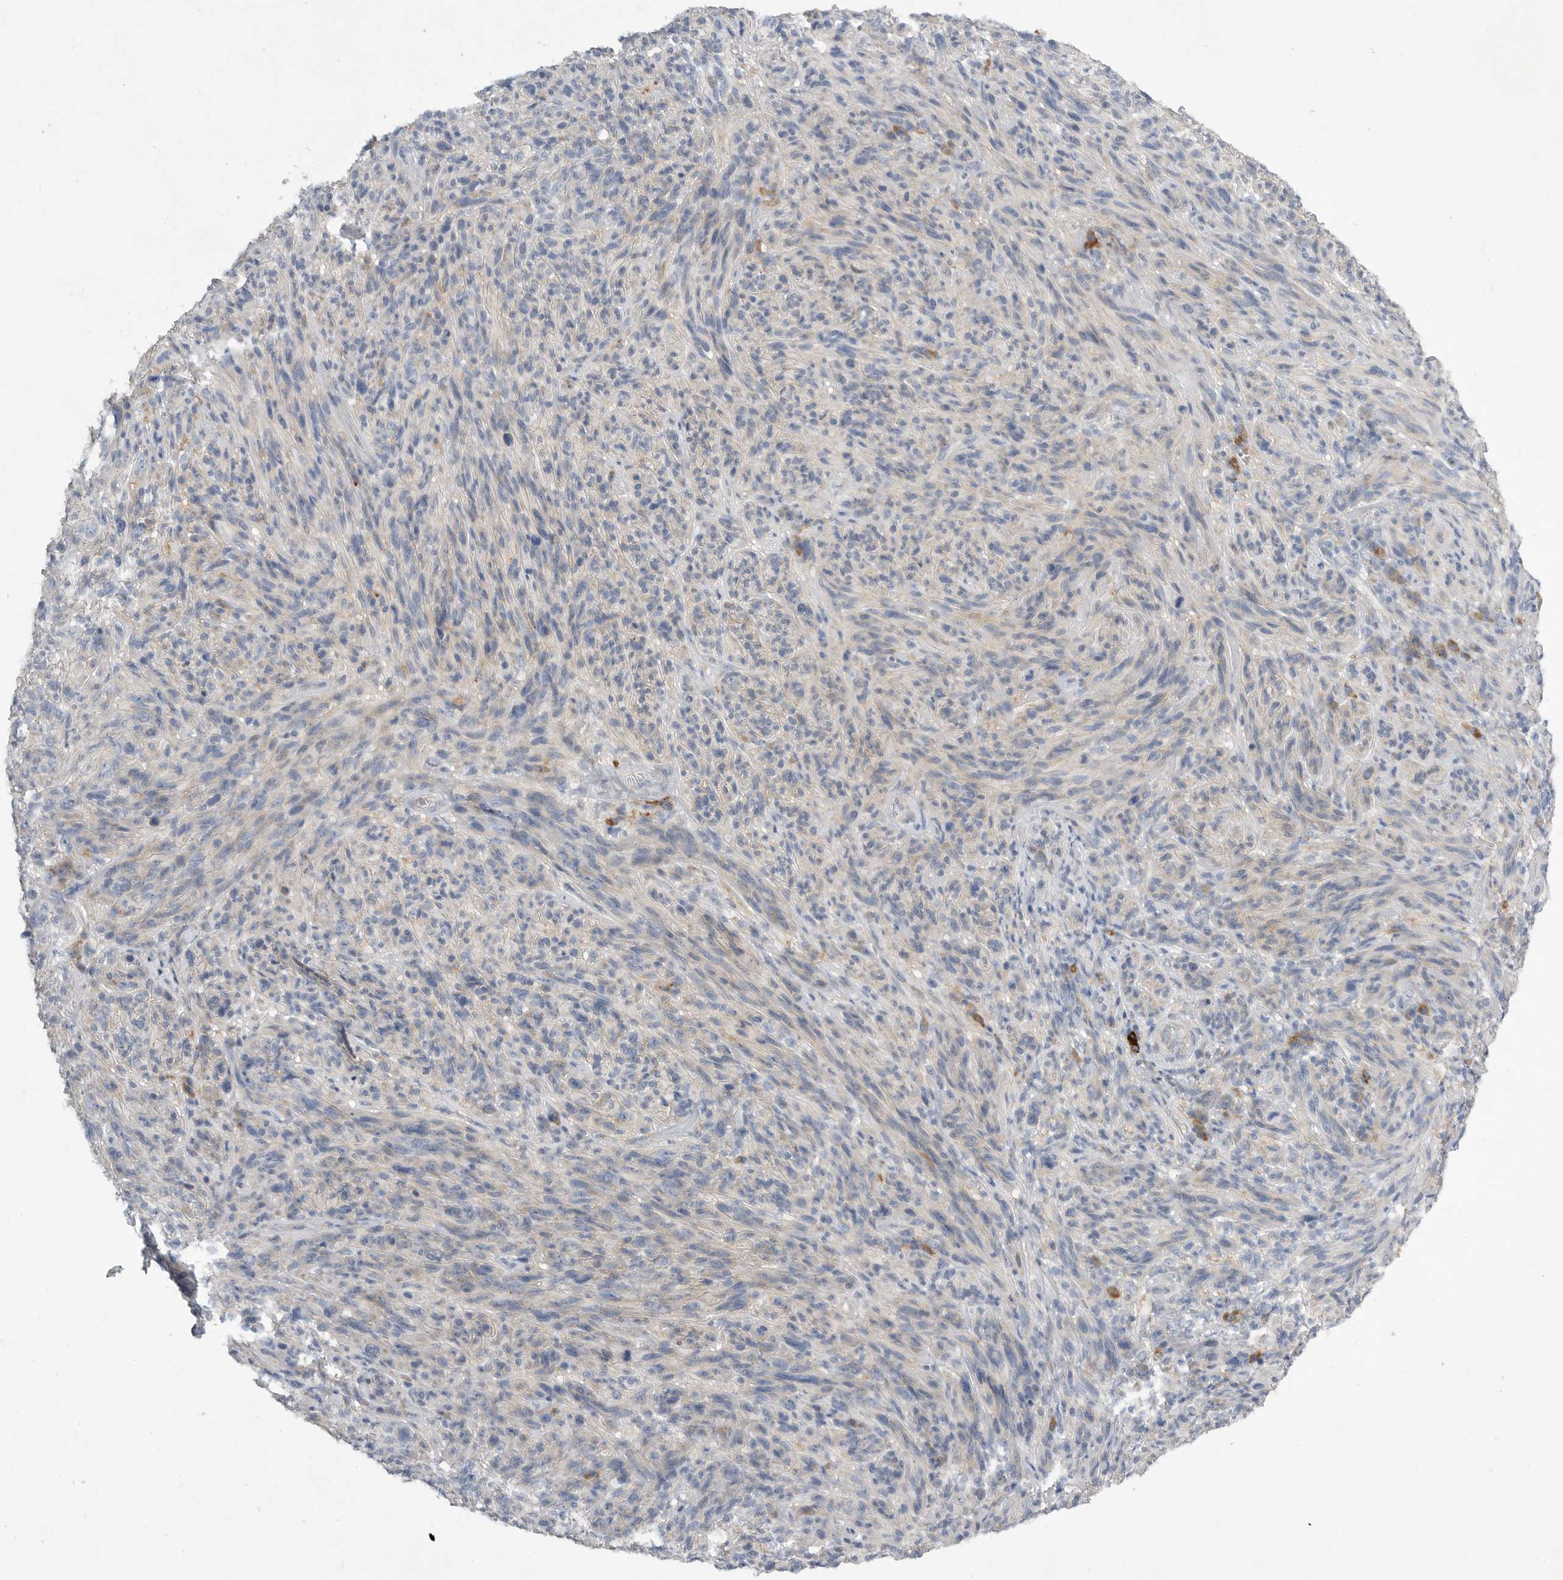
{"staining": {"intensity": "negative", "quantity": "none", "location": "none"}, "tissue": "melanoma", "cell_type": "Tumor cells", "image_type": "cancer", "snomed": [{"axis": "morphology", "description": "Malignant melanoma, NOS"}, {"axis": "topography", "description": "Skin of head"}], "caption": "Tumor cells are negative for brown protein staining in melanoma. Nuclei are stained in blue.", "gene": "EDEM3", "patient": {"sex": "male", "age": 96}}